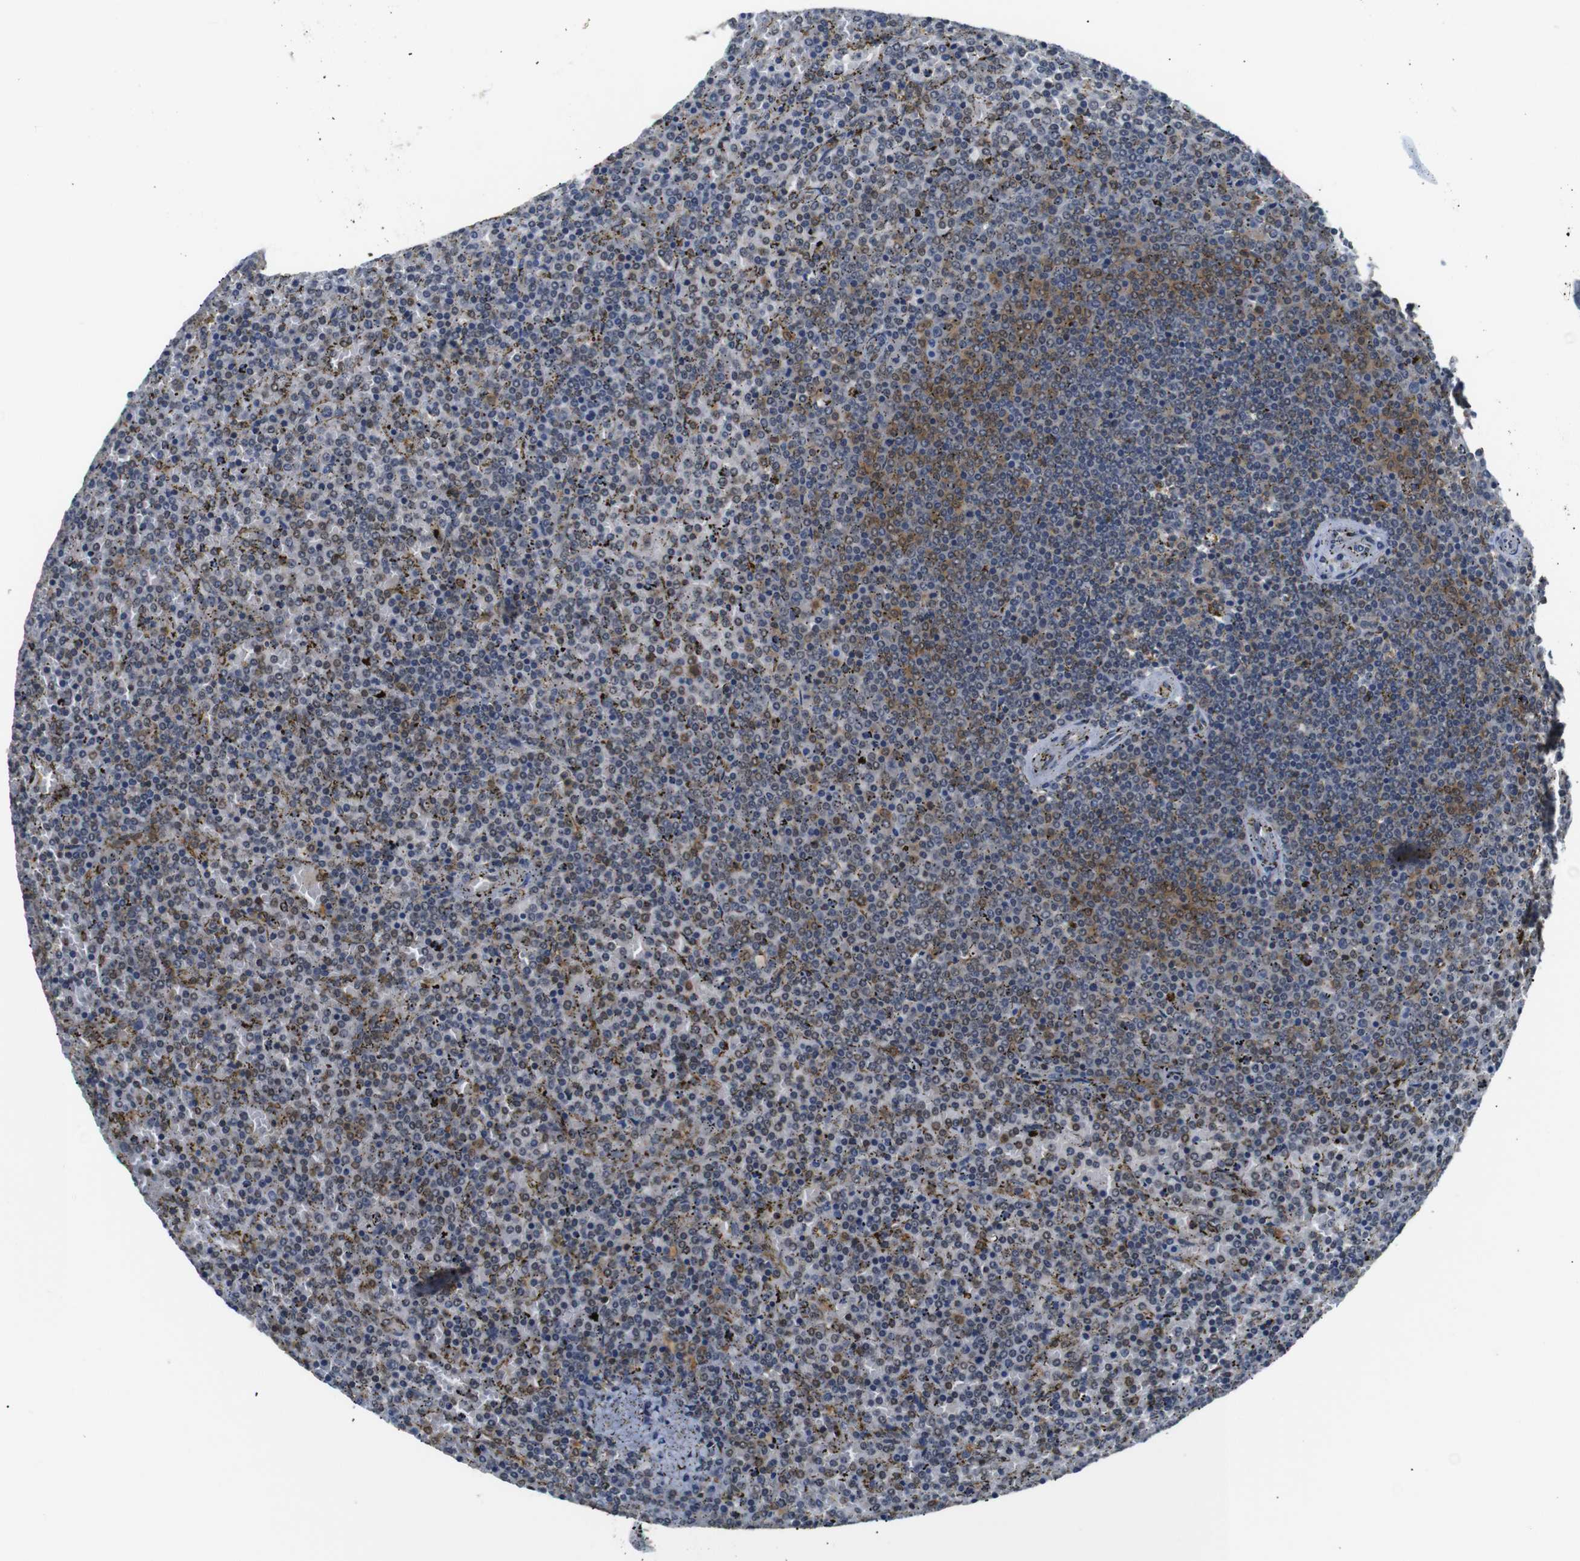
{"staining": {"intensity": "moderate", "quantity": "25%-75%", "location": "cytoplasmic/membranous"}, "tissue": "lymphoma", "cell_type": "Tumor cells", "image_type": "cancer", "snomed": [{"axis": "morphology", "description": "Malignant lymphoma, non-Hodgkin's type, Low grade"}, {"axis": "topography", "description": "Spleen"}], "caption": "A micrograph of lymphoma stained for a protein demonstrates moderate cytoplasmic/membranous brown staining in tumor cells.", "gene": "UBXN1", "patient": {"sex": "female", "age": 77}}